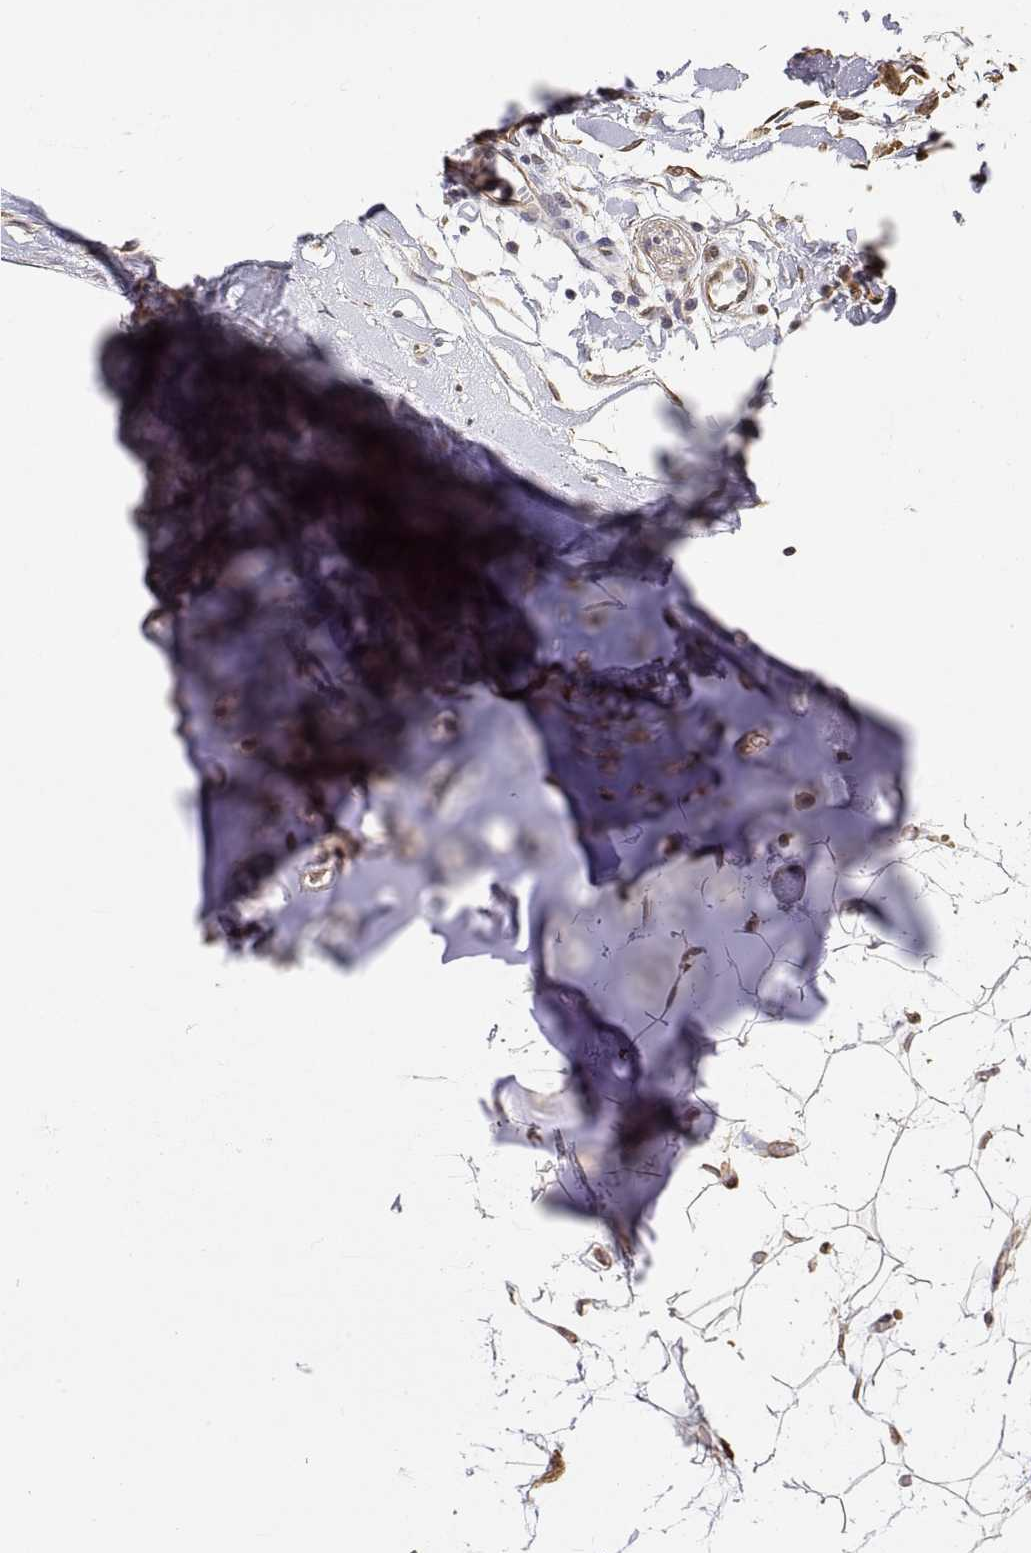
{"staining": {"intensity": "weak", "quantity": "25%-75%", "location": "cytoplasmic/membranous"}, "tissue": "adipose tissue", "cell_type": "Adipocytes", "image_type": "normal", "snomed": [{"axis": "morphology", "description": "Normal tissue, NOS"}, {"axis": "topography", "description": "Anal"}, {"axis": "topography", "description": "Peripheral nerve tissue"}], "caption": "Protein expression analysis of unremarkable adipose tissue exhibits weak cytoplasmic/membranous expression in approximately 25%-75% of adipocytes.", "gene": "GSDMA", "patient": {"sex": "male", "age": 78}}